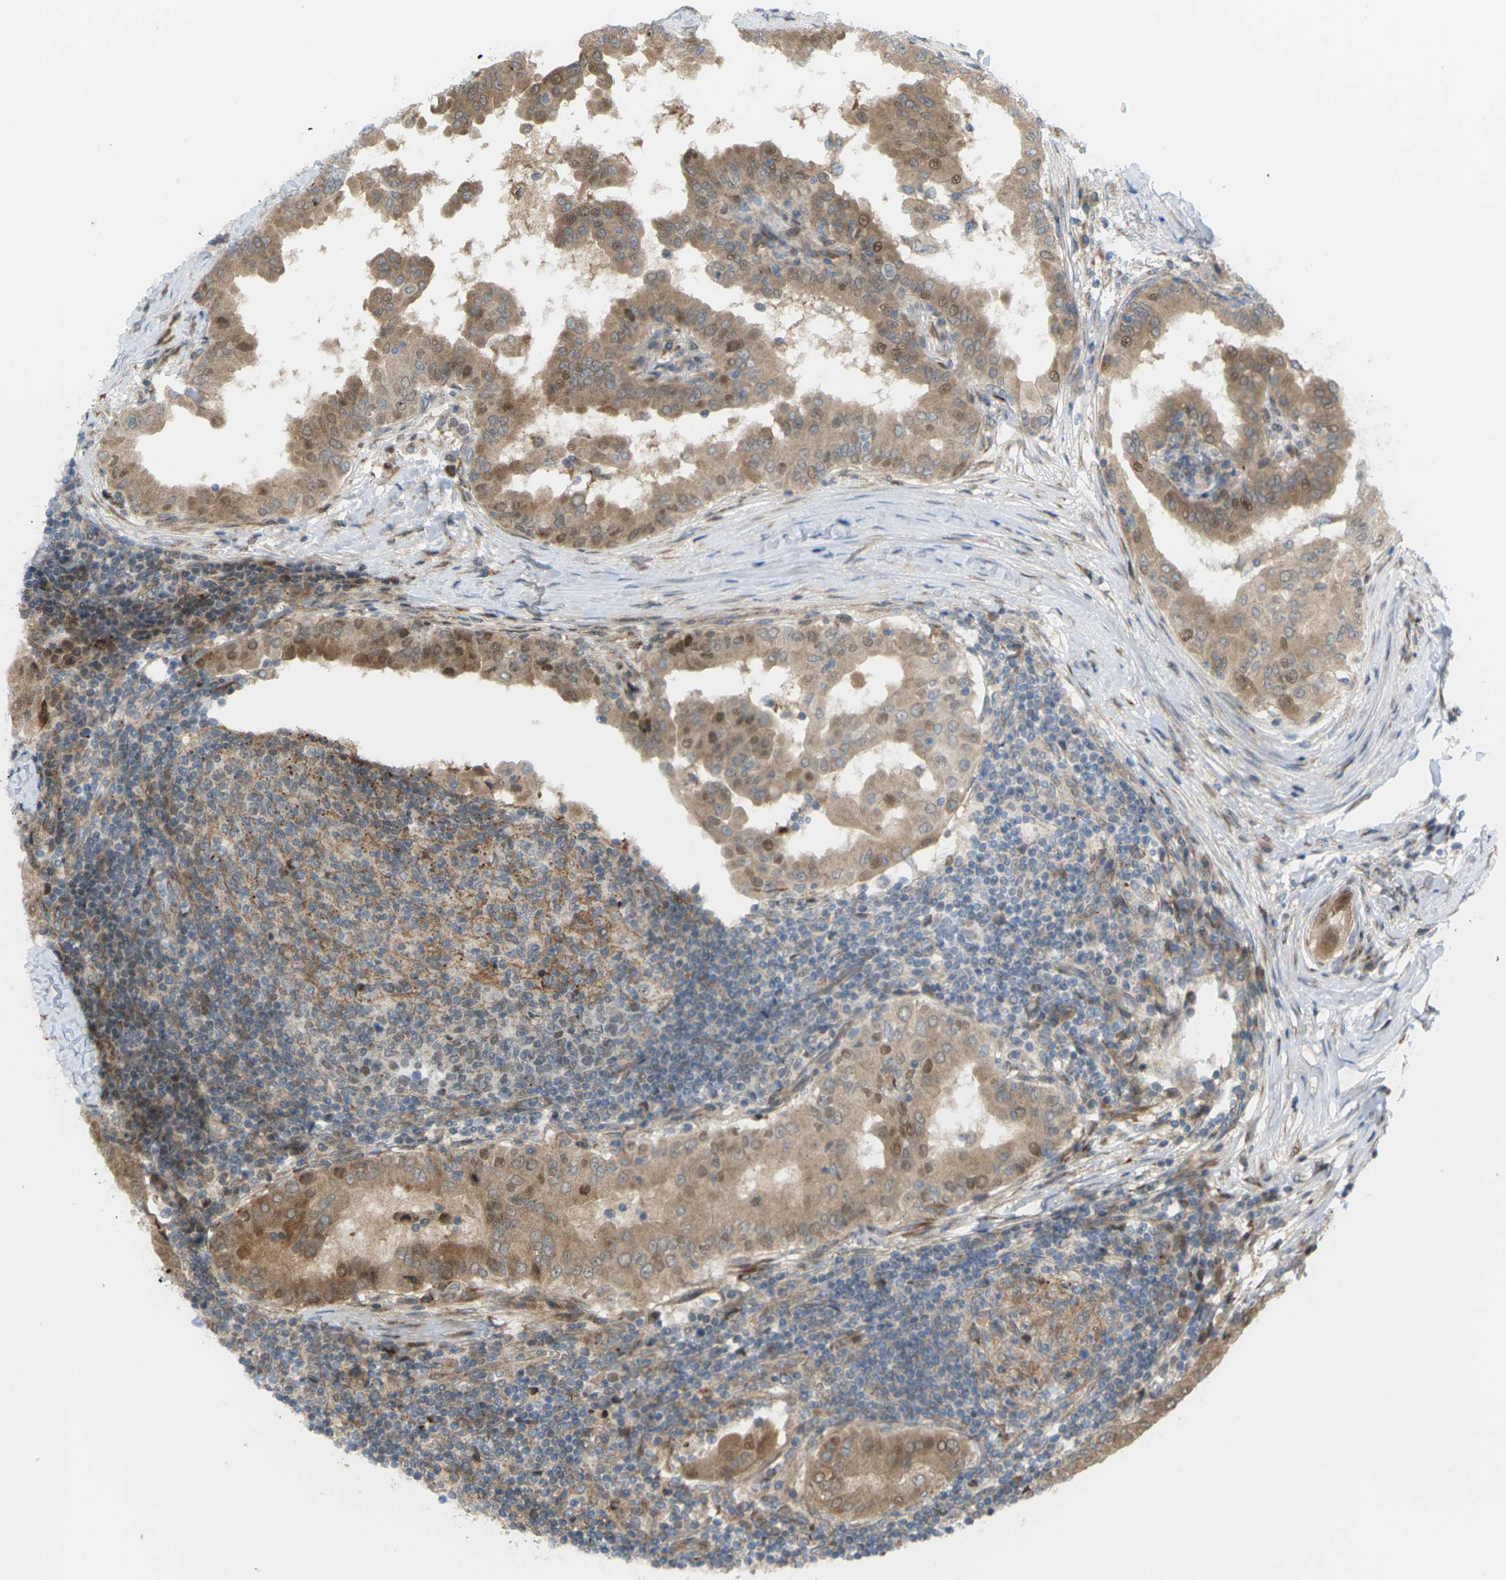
{"staining": {"intensity": "moderate", "quantity": ">75%", "location": "cytoplasmic/membranous,nuclear"}, "tissue": "thyroid cancer", "cell_type": "Tumor cells", "image_type": "cancer", "snomed": [{"axis": "morphology", "description": "Papillary adenocarcinoma, NOS"}, {"axis": "topography", "description": "Thyroid gland"}], "caption": "The image reveals a brown stain indicating the presence of a protein in the cytoplasmic/membranous and nuclear of tumor cells in thyroid cancer (papillary adenocarcinoma).", "gene": "ROBO1", "patient": {"sex": "male", "age": 33}}